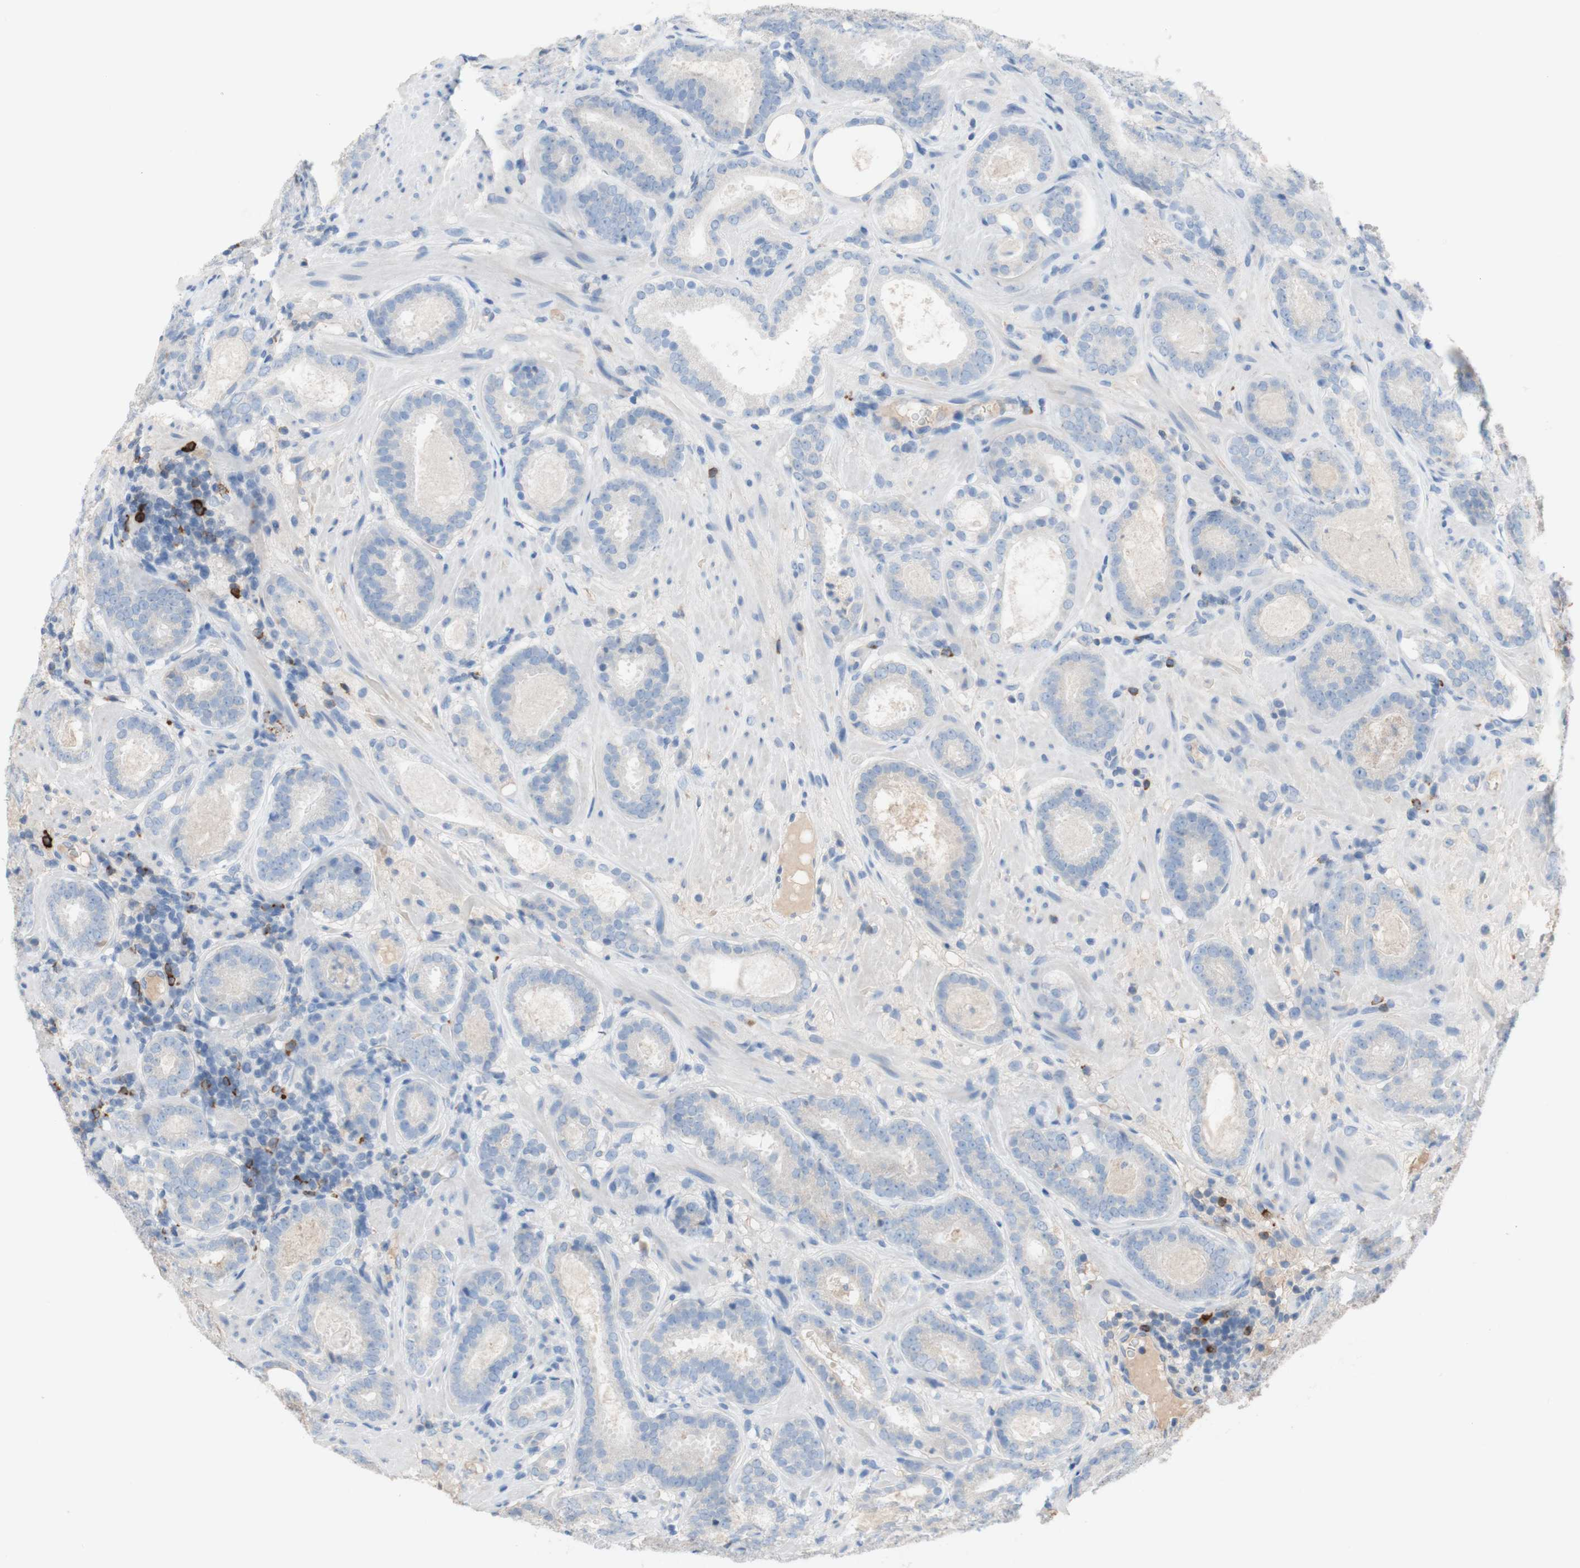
{"staining": {"intensity": "weak", "quantity": ">75%", "location": "cytoplasmic/membranous"}, "tissue": "prostate cancer", "cell_type": "Tumor cells", "image_type": "cancer", "snomed": [{"axis": "morphology", "description": "Adenocarcinoma, Low grade"}, {"axis": "topography", "description": "Prostate"}], "caption": "Immunohistochemical staining of prostate cancer reveals weak cytoplasmic/membranous protein staining in about >75% of tumor cells. (Stains: DAB (3,3'-diaminobenzidine) in brown, nuclei in blue, Microscopy: brightfield microscopy at high magnification).", "gene": "PACSIN1", "patient": {"sex": "male", "age": 69}}